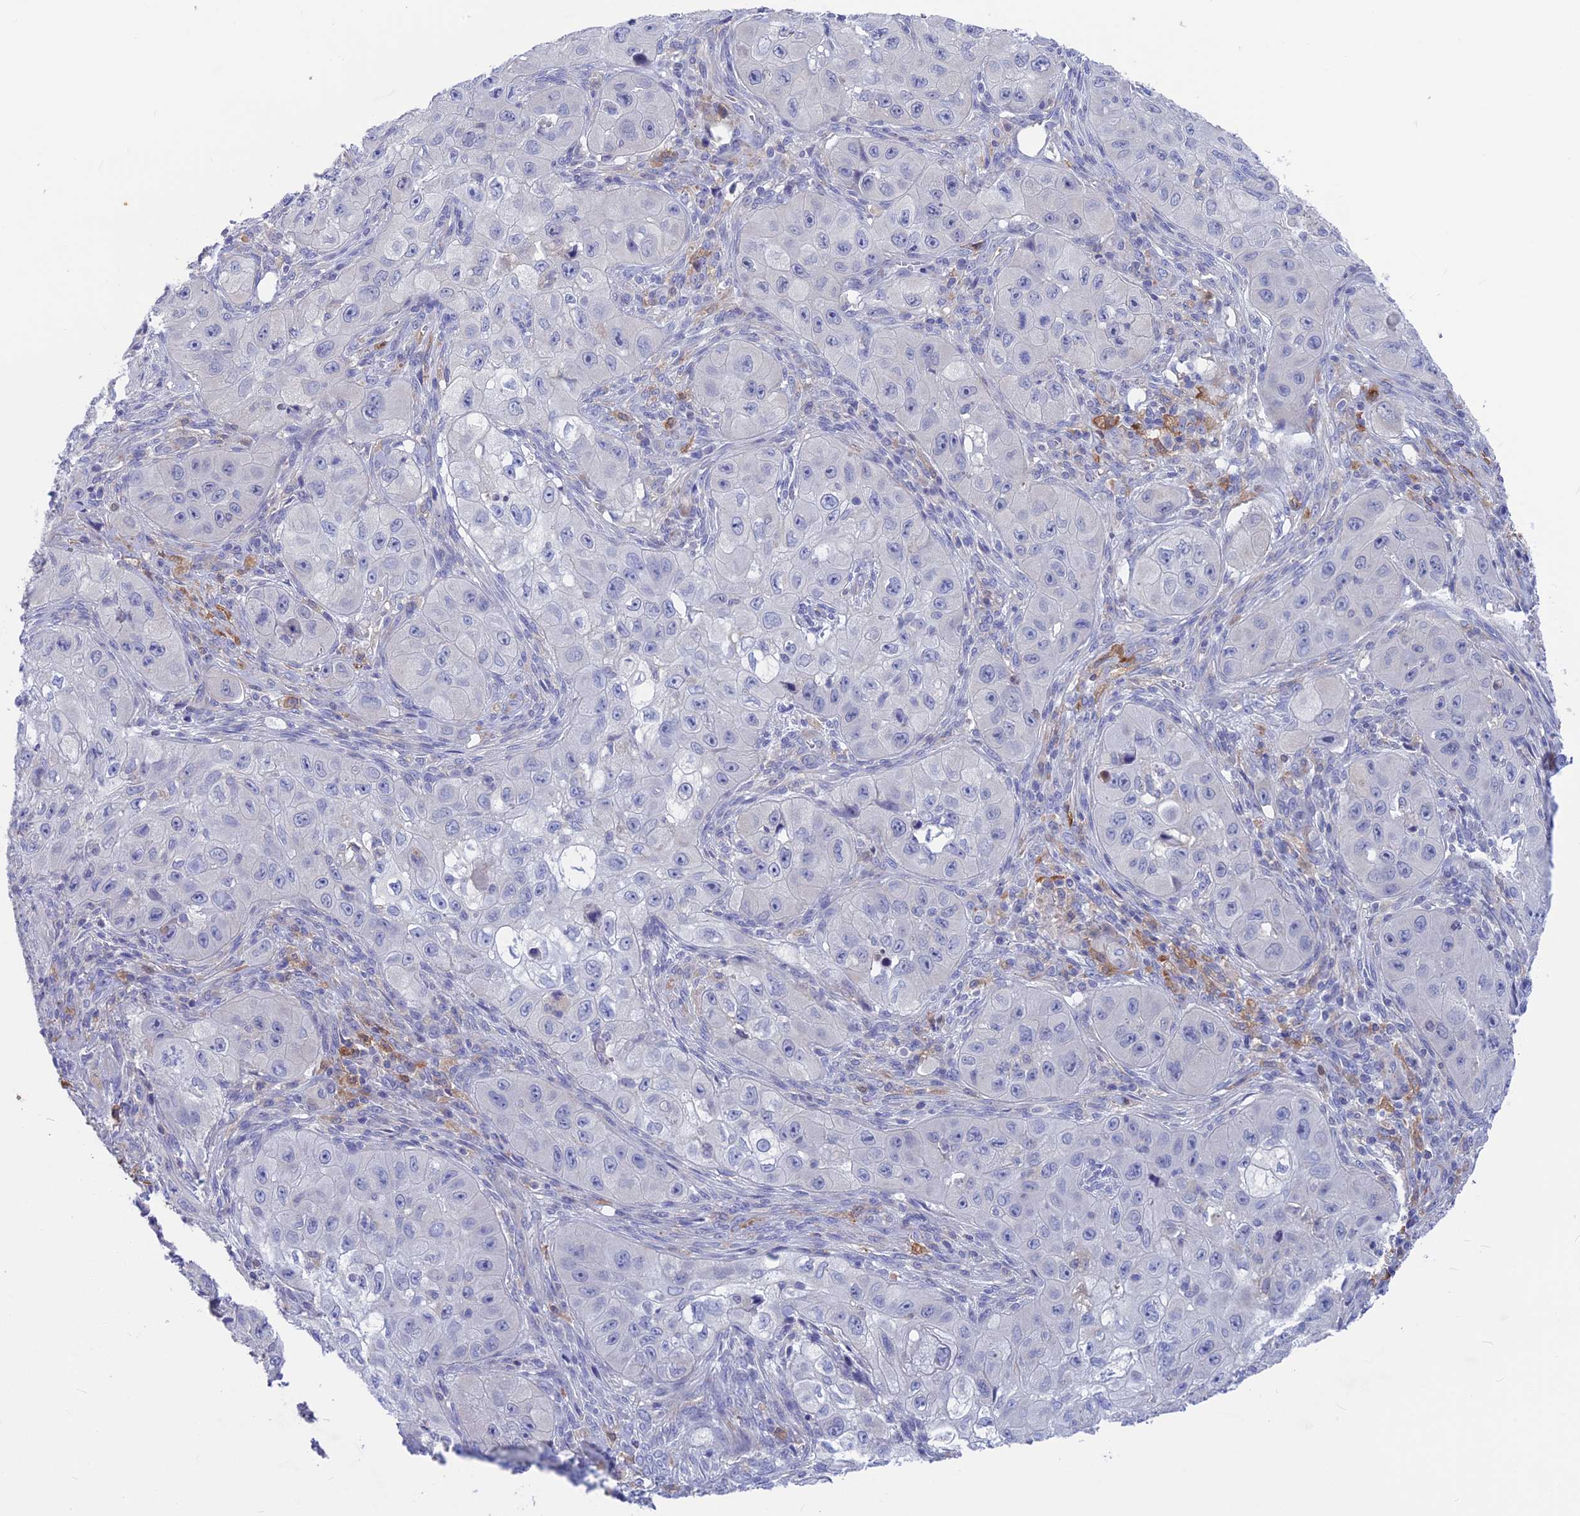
{"staining": {"intensity": "negative", "quantity": "none", "location": "none"}, "tissue": "skin cancer", "cell_type": "Tumor cells", "image_type": "cancer", "snomed": [{"axis": "morphology", "description": "Squamous cell carcinoma, NOS"}, {"axis": "topography", "description": "Skin"}, {"axis": "topography", "description": "Subcutis"}], "caption": "Human skin squamous cell carcinoma stained for a protein using IHC shows no expression in tumor cells.", "gene": "SNTN", "patient": {"sex": "male", "age": 73}}